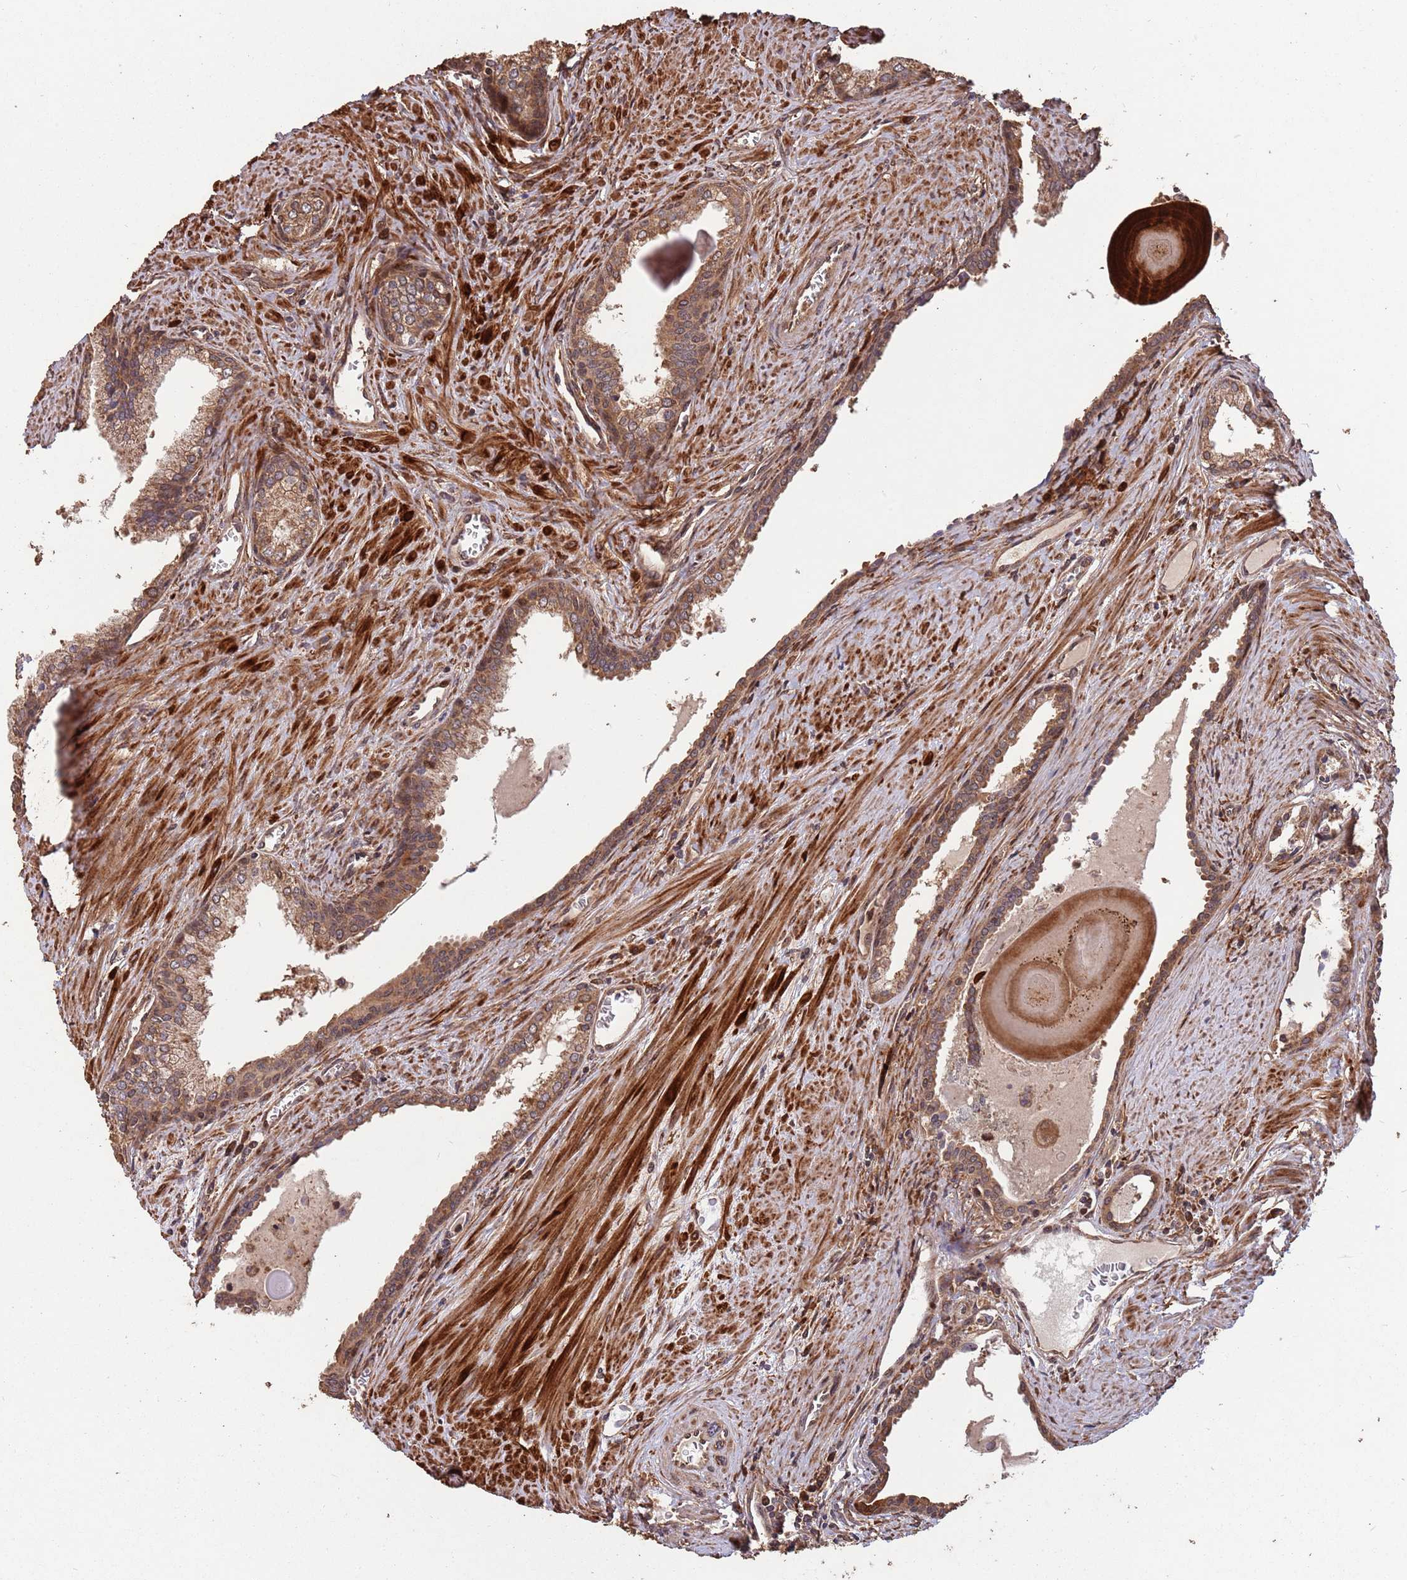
{"staining": {"intensity": "moderate", "quantity": ">75%", "location": "cytoplasmic/membranous"}, "tissue": "prostate cancer", "cell_type": "Tumor cells", "image_type": "cancer", "snomed": [{"axis": "morphology", "description": "Adenocarcinoma, High grade"}, {"axis": "topography", "description": "Prostate"}], "caption": "Prostate adenocarcinoma (high-grade) was stained to show a protein in brown. There is medium levels of moderate cytoplasmic/membranous positivity in approximately >75% of tumor cells.", "gene": "ZNF428", "patient": {"sex": "male", "age": 68}}